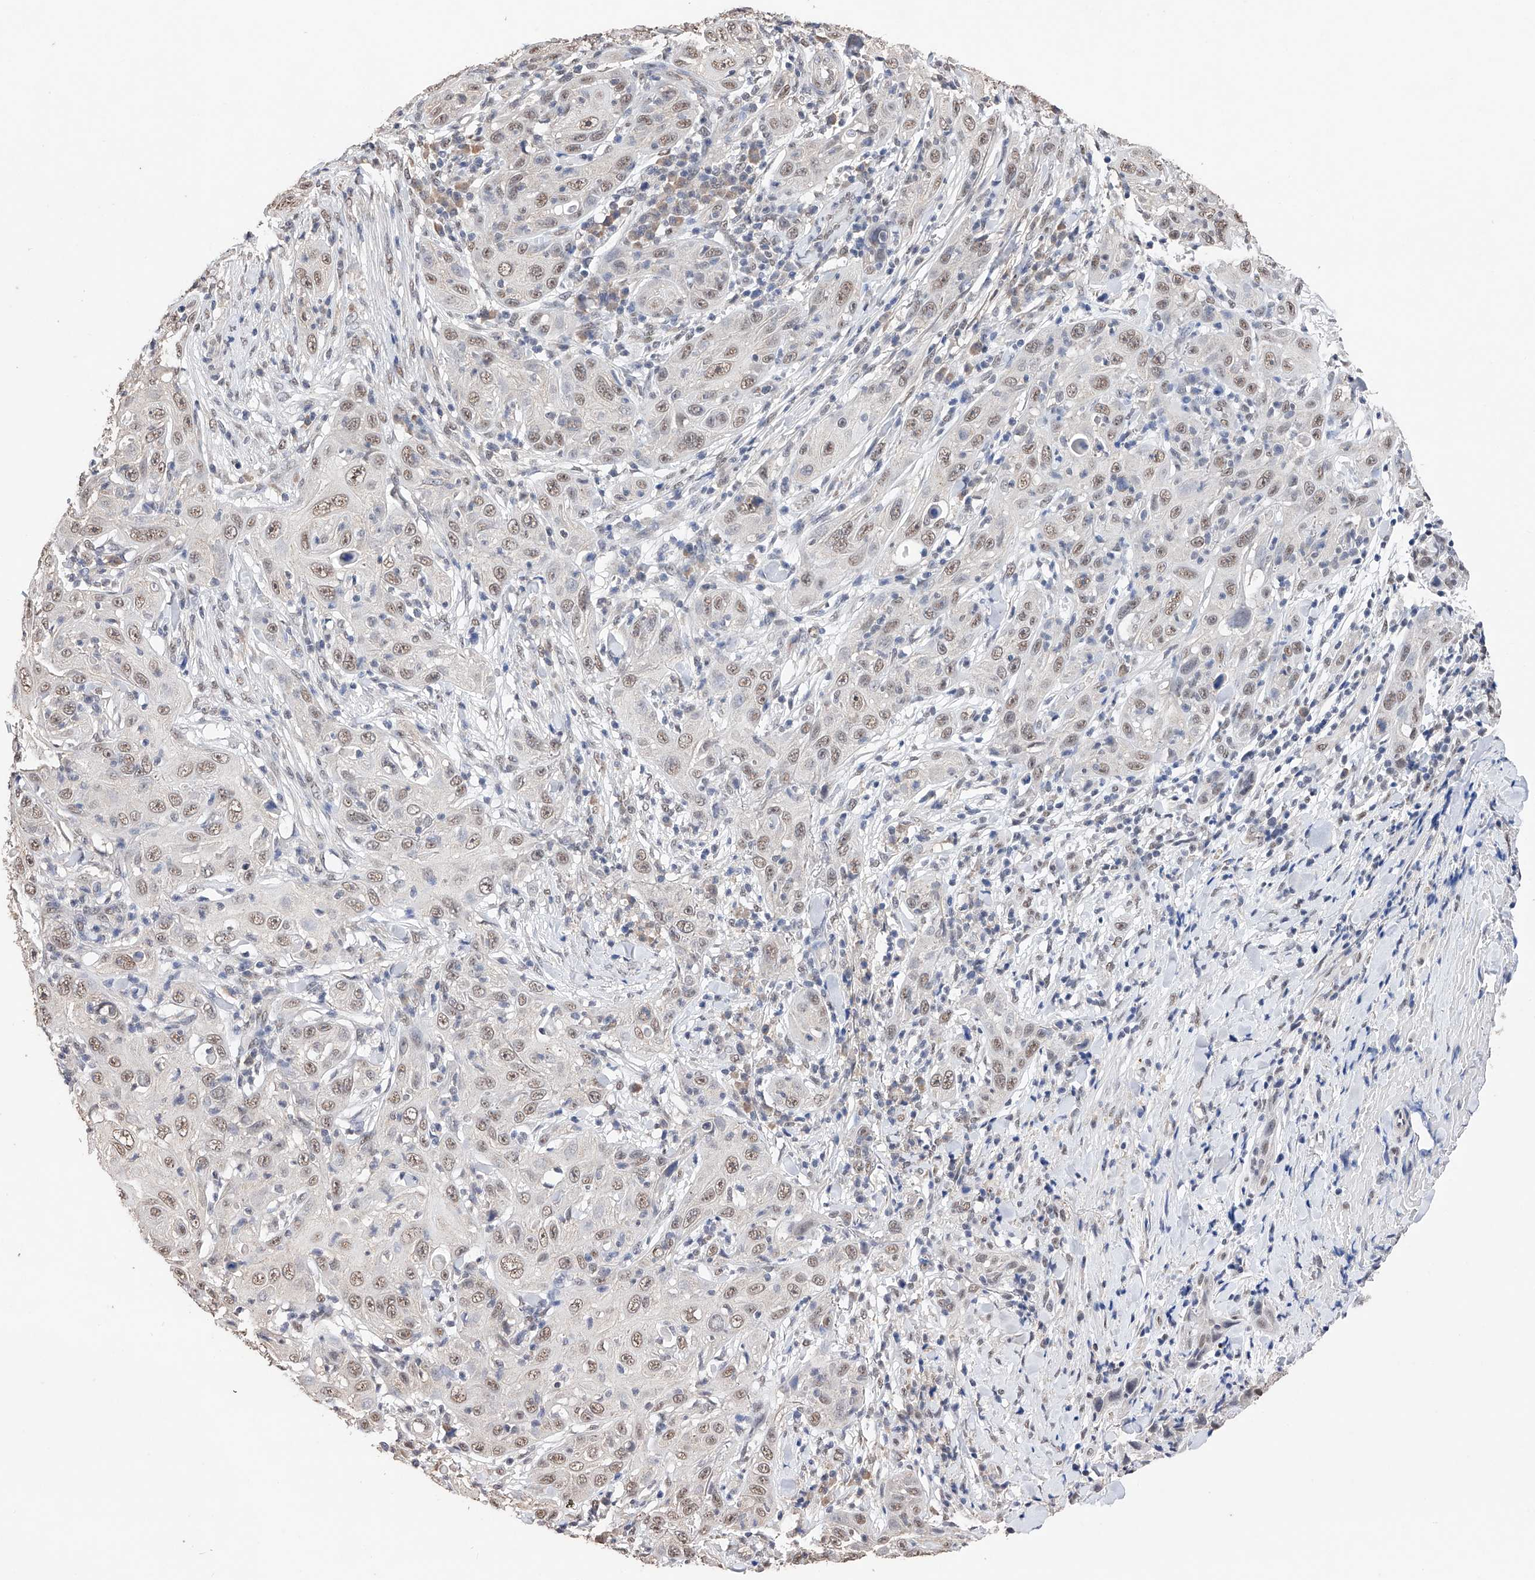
{"staining": {"intensity": "weak", "quantity": ">75%", "location": "nuclear"}, "tissue": "skin cancer", "cell_type": "Tumor cells", "image_type": "cancer", "snomed": [{"axis": "morphology", "description": "Squamous cell carcinoma, NOS"}, {"axis": "topography", "description": "Skin"}], "caption": "Immunohistochemistry (IHC) histopathology image of skin cancer (squamous cell carcinoma) stained for a protein (brown), which shows low levels of weak nuclear expression in about >75% of tumor cells.", "gene": "DMAP1", "patient": {"sex": "female", "age": 88}}